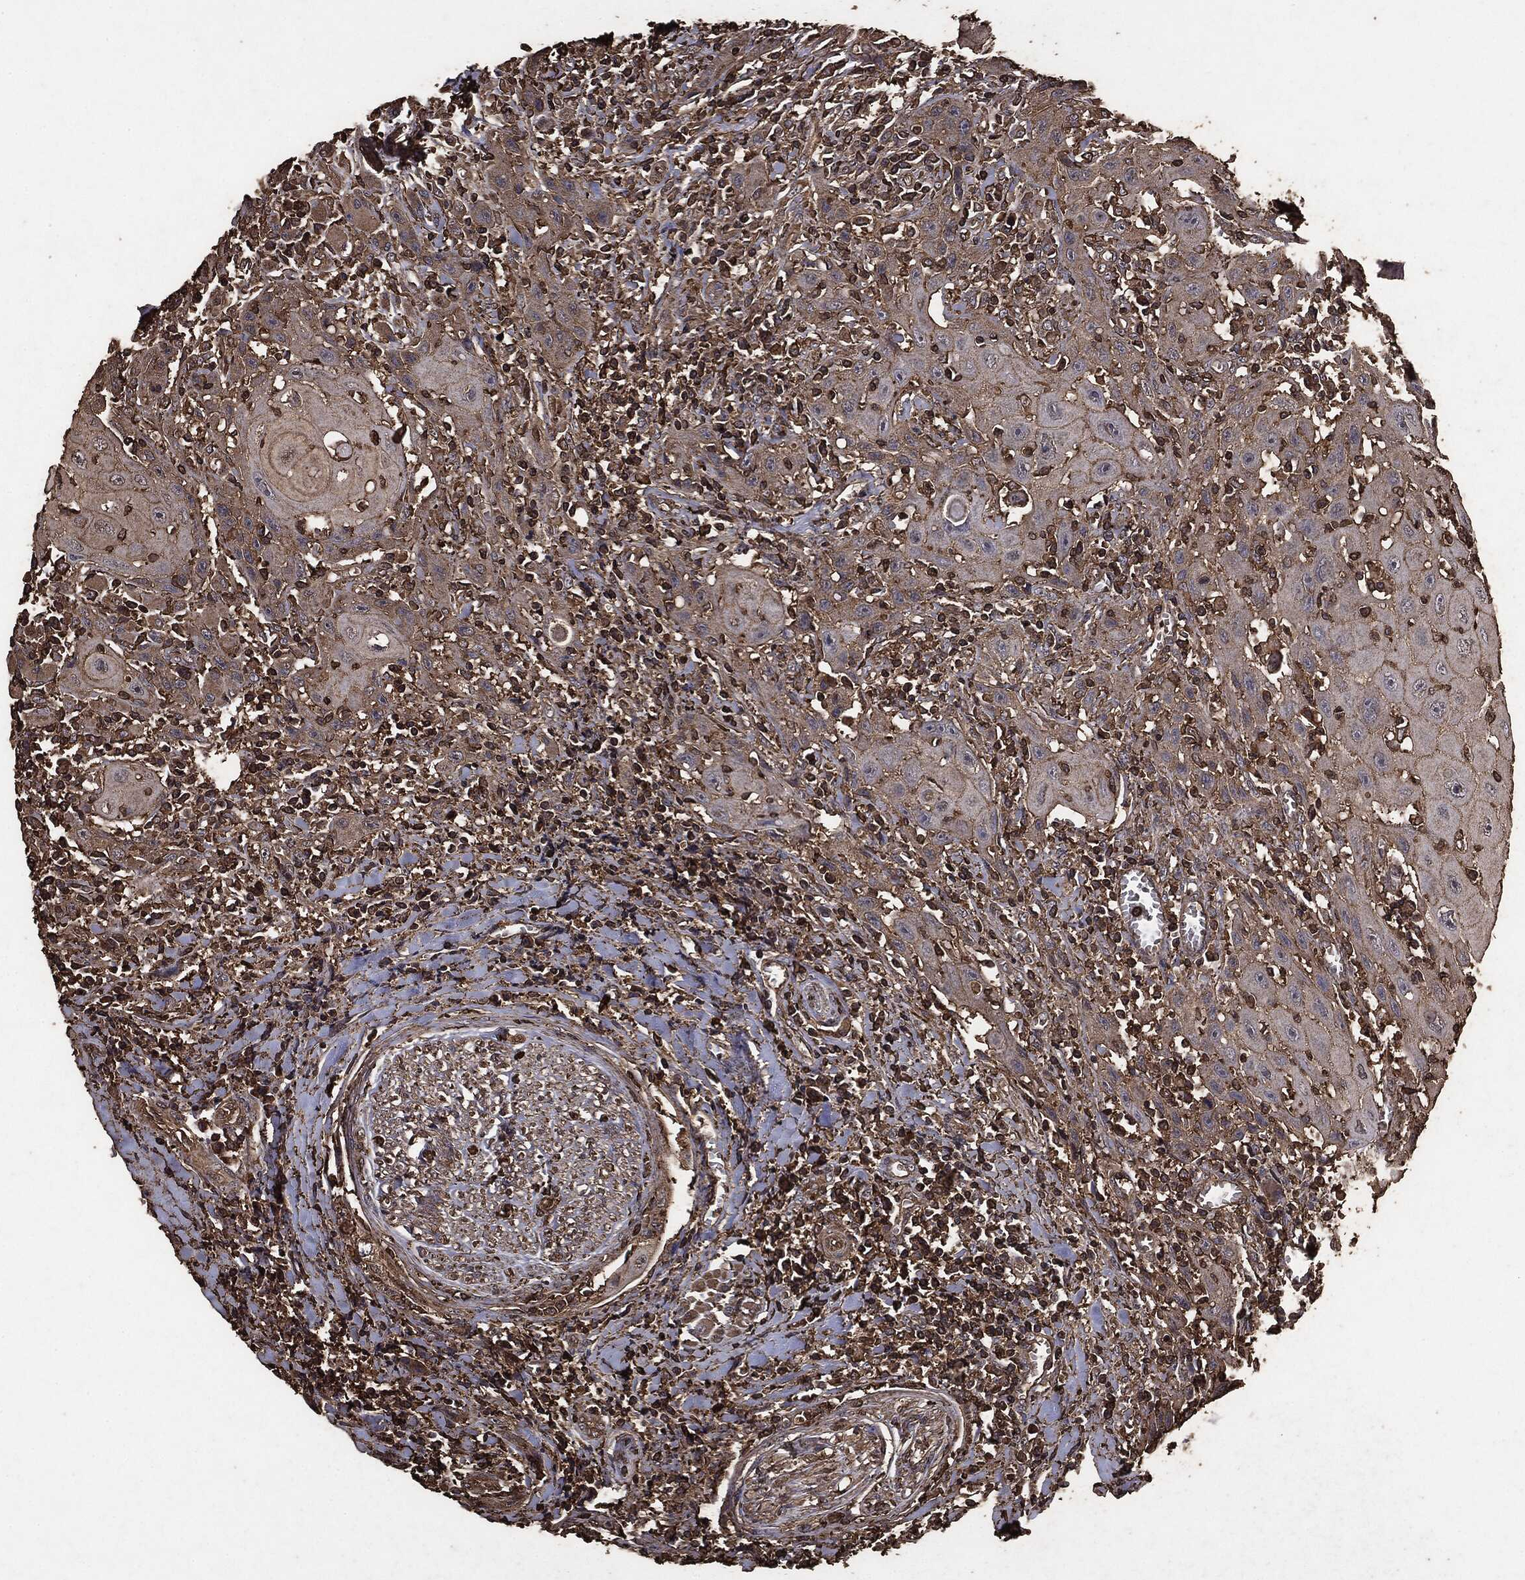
{"staining": {"intensity": "weak", "quantity": ">75%", "location": "cytoplasmic/membranous"}, "tissue": "head and neck cancer", "cell_type": "Tumor cells", "image_type": "cancer", "snomed": [{"axis": "morphology", "description": "Normal tissue, NOS"}, {"axis": "morphology", "description": "Squamous cell carcinoma, NOS"}, {"axis": "topography", "description": "Oral tissue"}, {"axis": "topography", "description": "Head-Neck"}], "caption": "Immunohistochemical staining of human head and neck cancer (squamous cell carcinoma) exhibits low levels of weak cytoplasmic/membranous protein expression in about >75% of tumor cells.", "gene": "MTOR", "patient": {"sex": "male", "age": 71}}